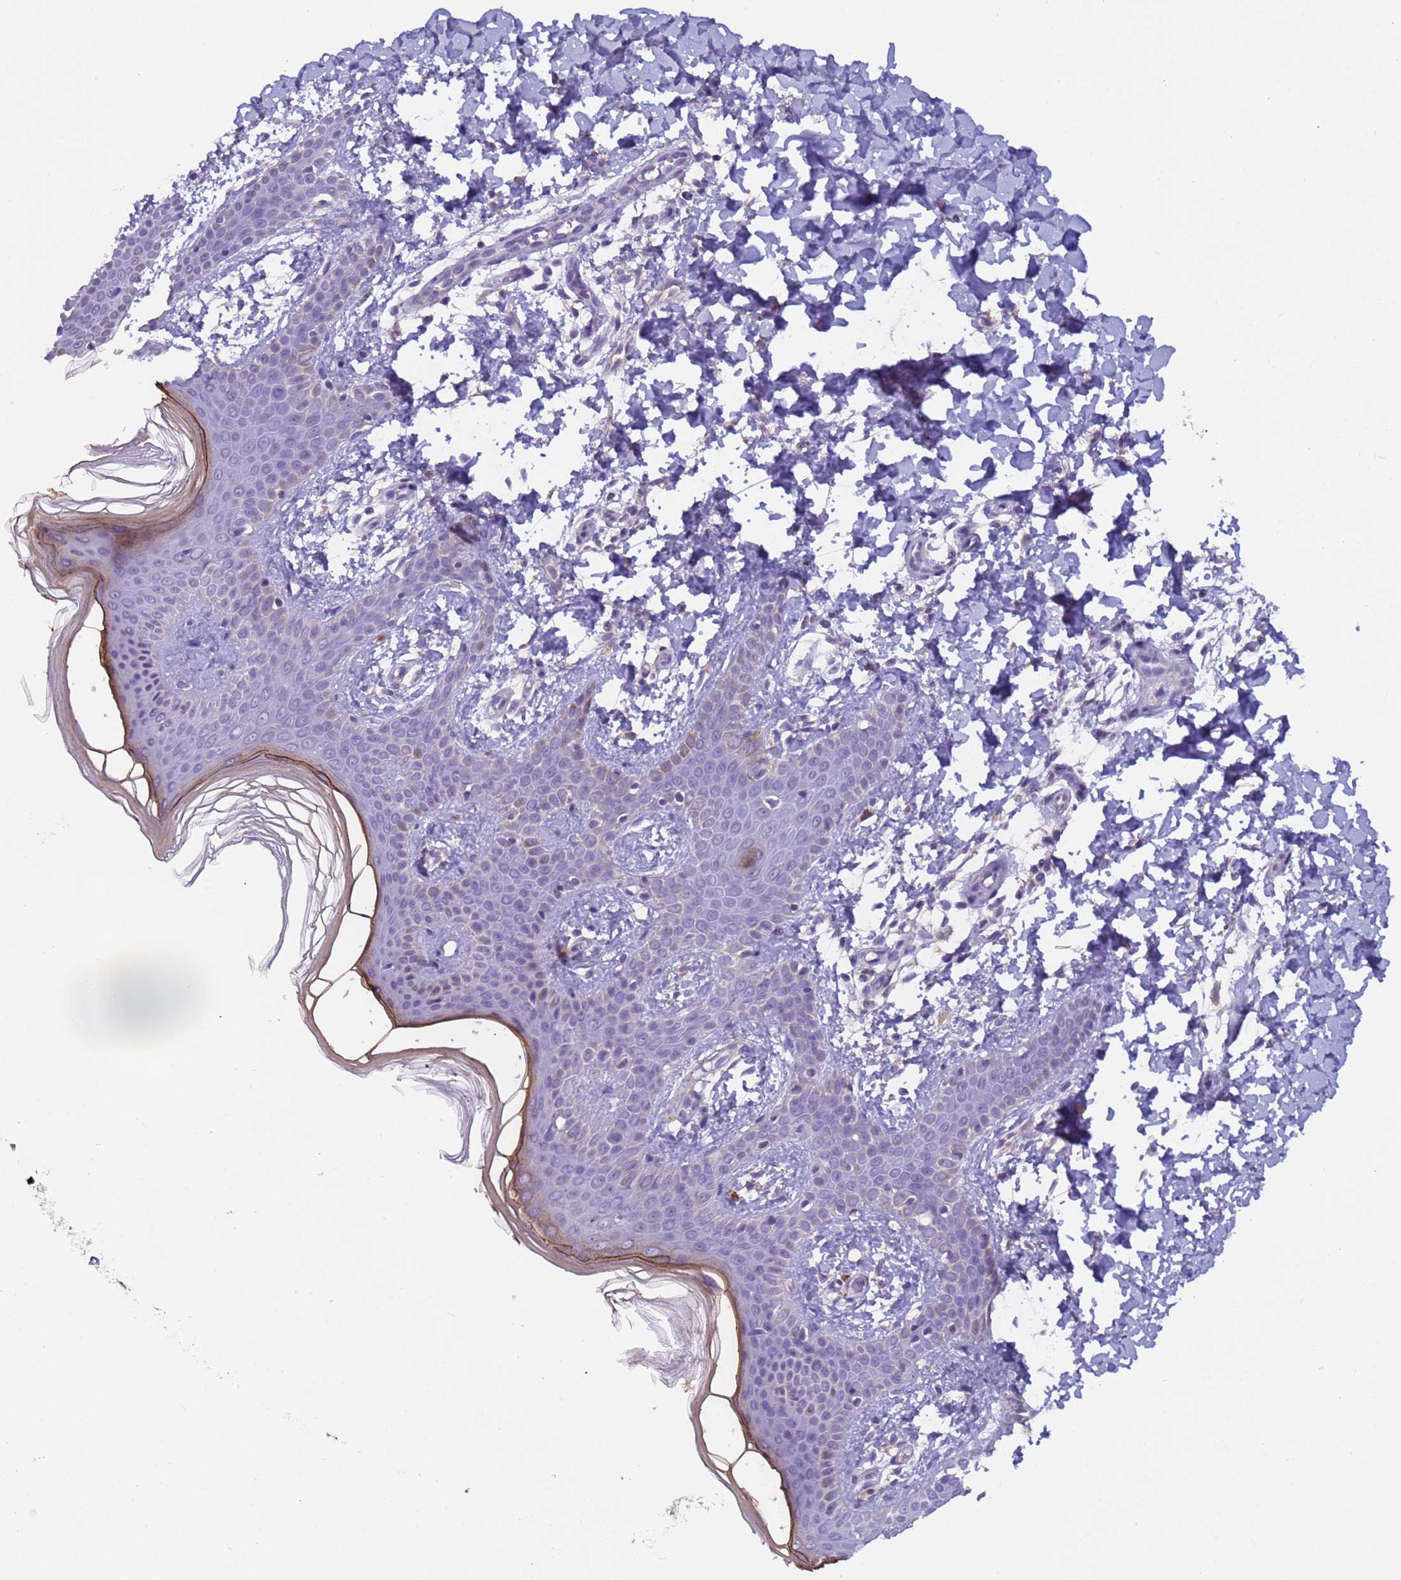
{"staining": {"intensity": "negative", "quantity": "none", "location": "none"}, "tissue": "skin", "cell_type": "Fibroblasts", "image_type": "normal", "snomed": [{"axis": "morphology", "description": "Normal tissue, NOS"}, {"axis": "topography", "description": "Skin"}], "caption": "Immunohistochemical staining of normal skin demonstrates no significant staining in fibroblasts. The staining is performed using DAB brown chromogen with nuclei counter-stained in using hematoxylin.", "gene": "ZNF248", "patient": {"sex": "male", "age": 36}}